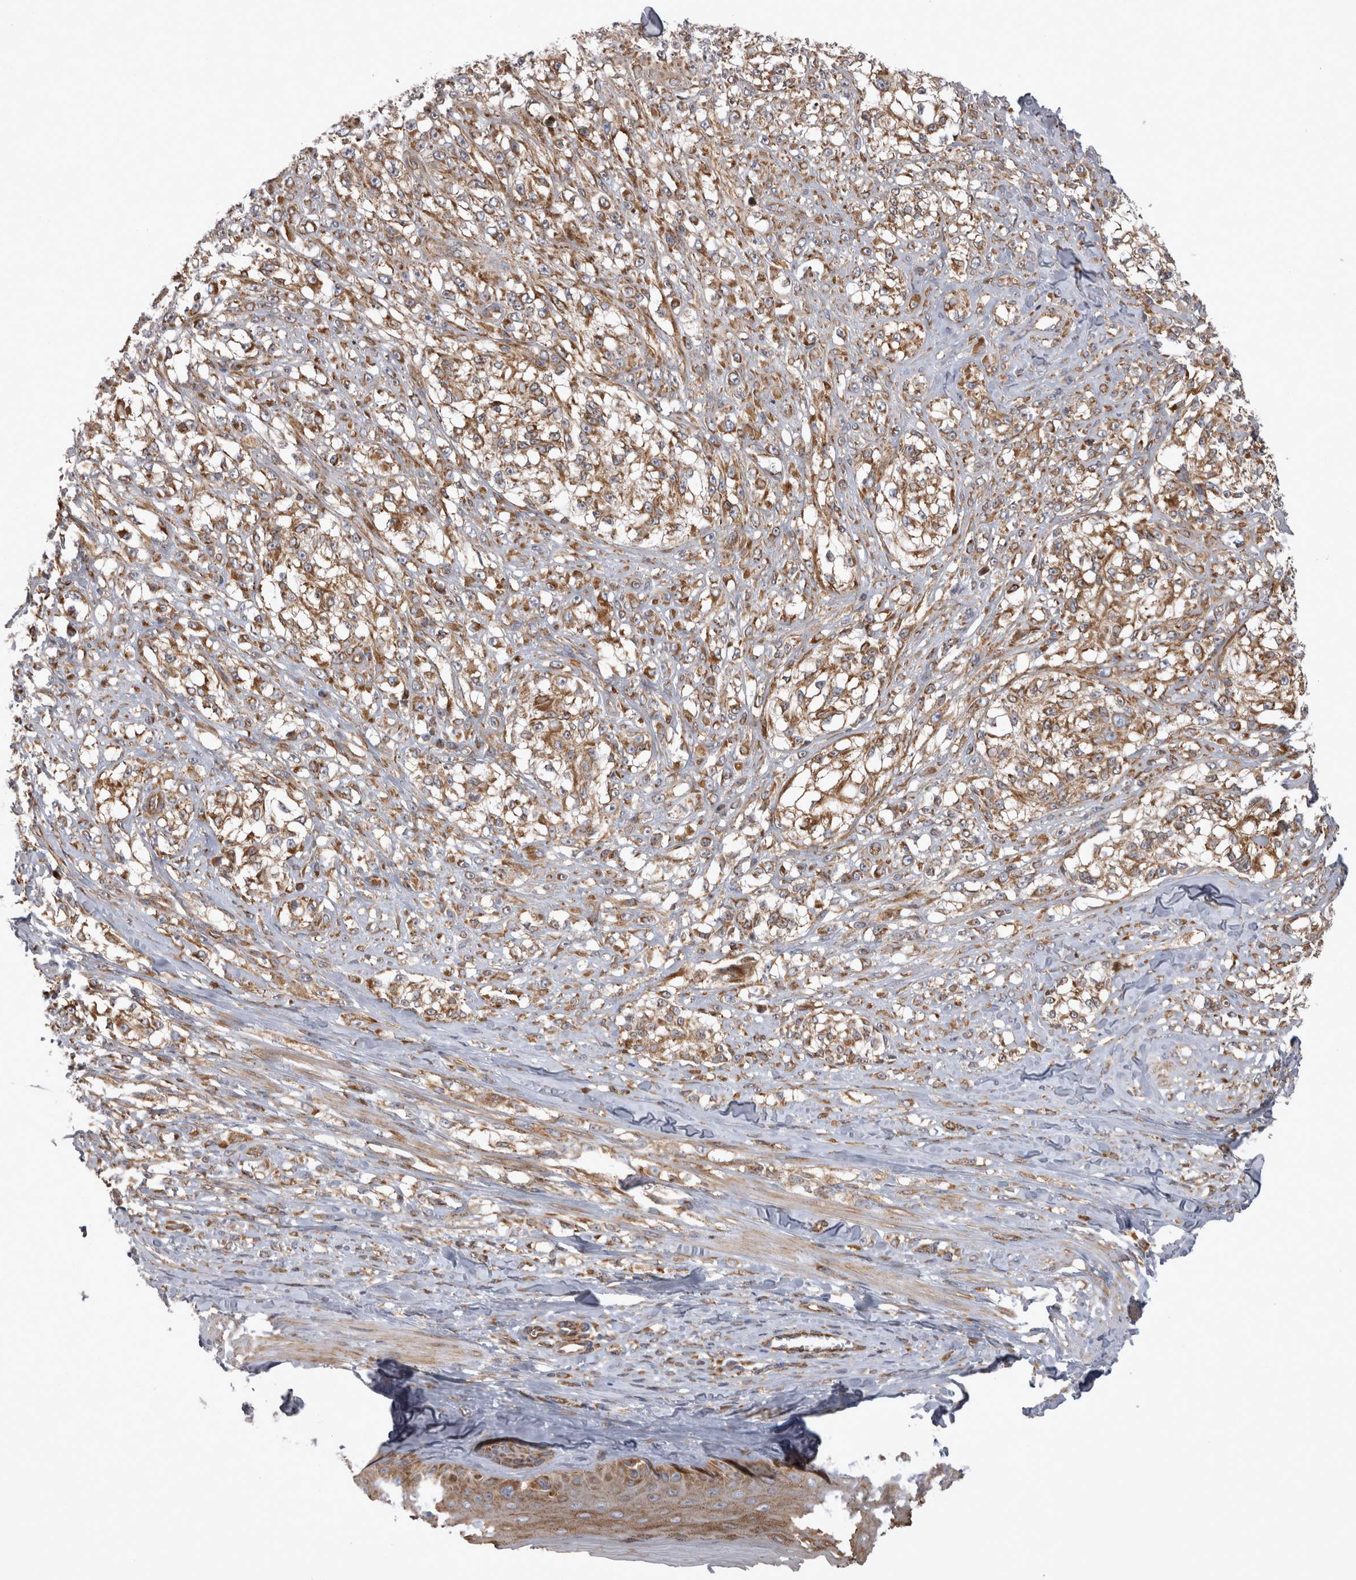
{"staining": {"intensity": "moderate", "quantity": ">75%", "location": "cytoplasmic/membranous"}, "tissue": "melanoma", "cell_type": "Tumor cells", "image_type": "cancer", "snomed": [{"axis": "morphology", "description": "Malignant melanoma, NOS"}, {"axis": "topography", "description": "Skin of head"}], "caption": "Moderate cytoplasmic/membranous protein expression is present in about >75% of tumor cells in malignant melanoma.", "gene": "TSPOAP1", "patient": {"sex": "male", "age": 83}}